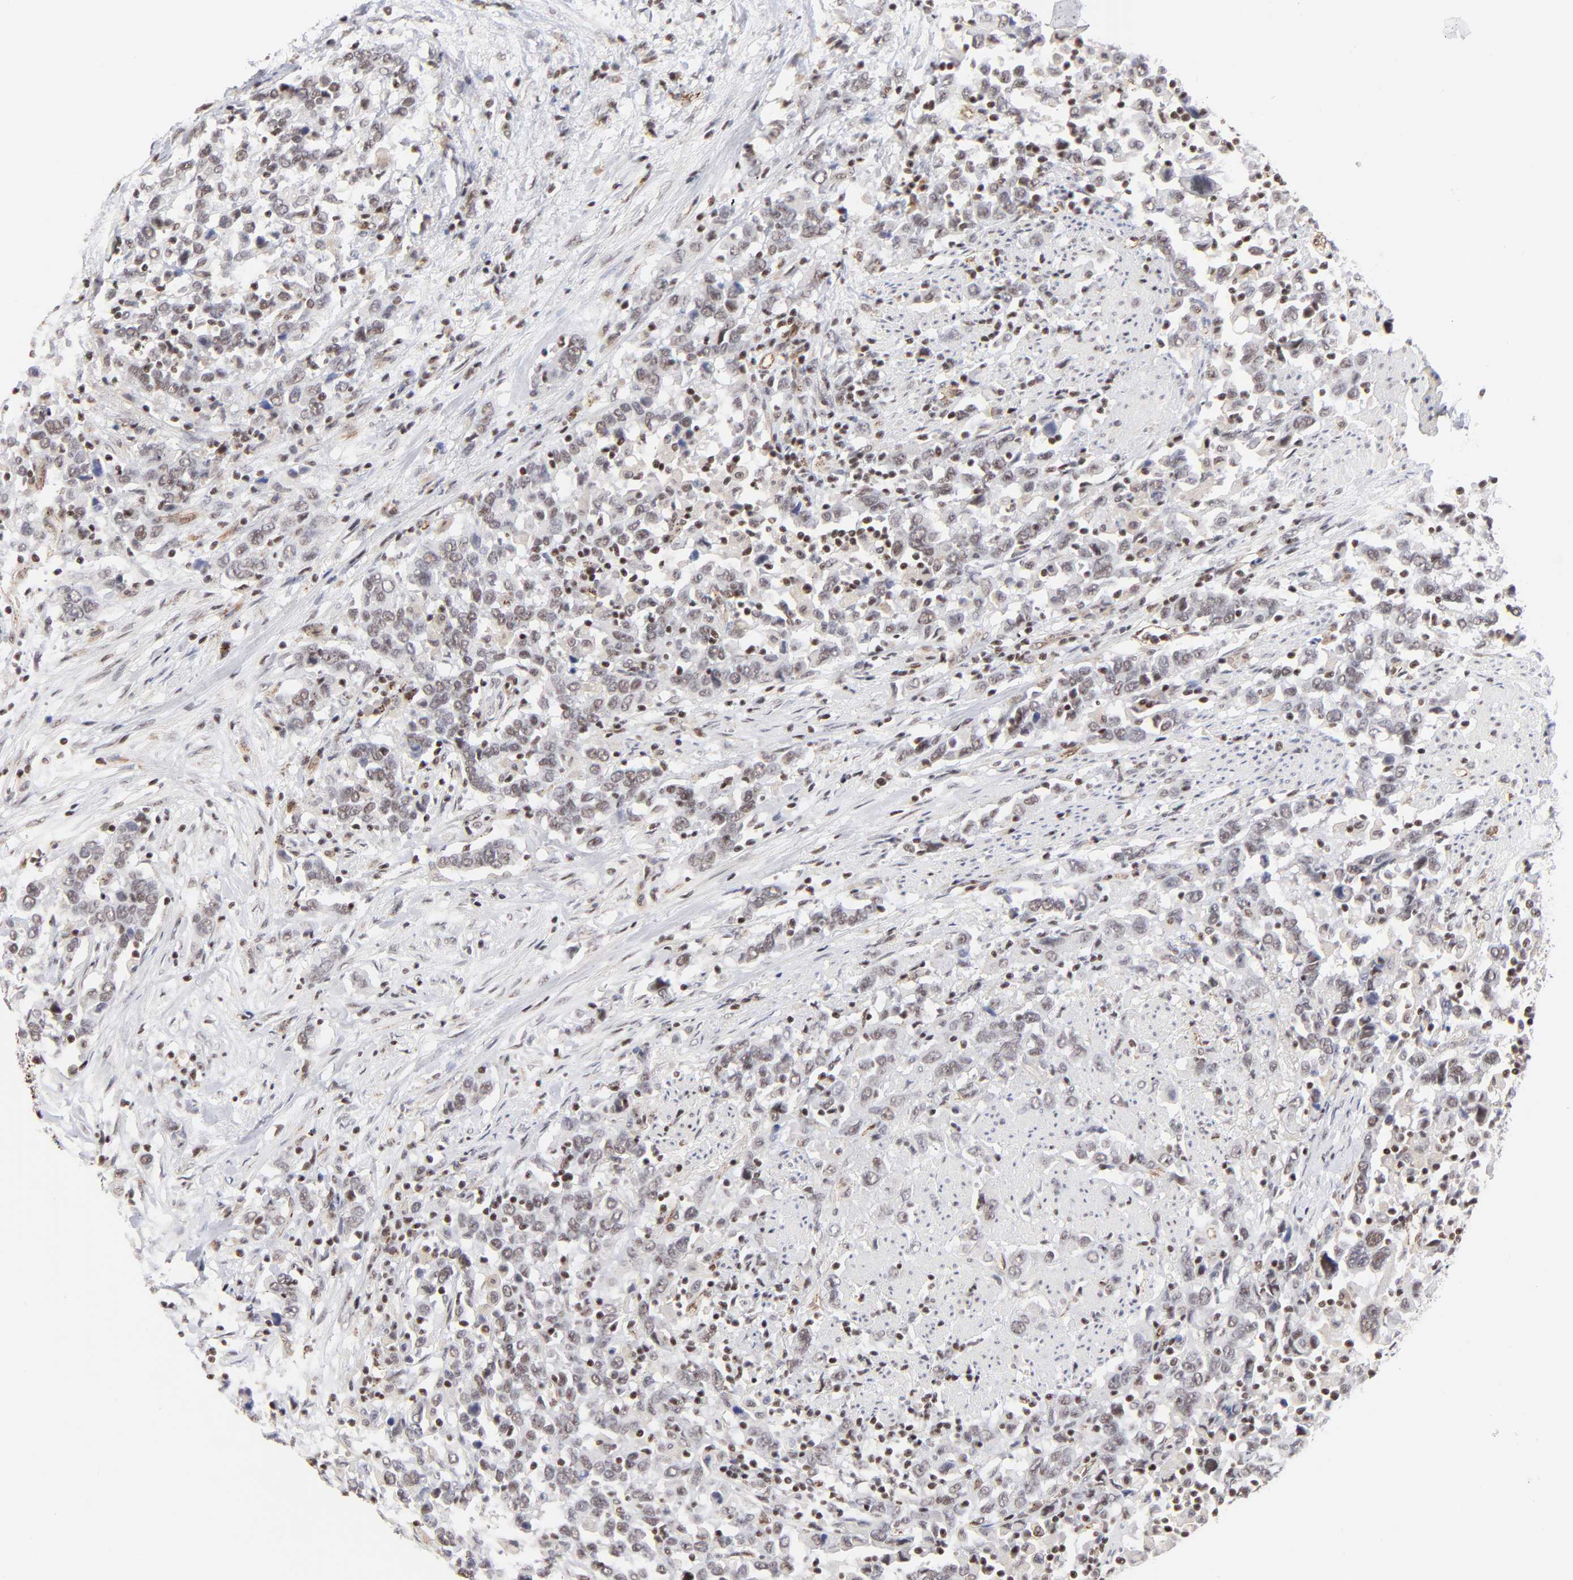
{"staining": {"intensity": "weak", "quantity": "25%-75%", "location": "cytoplasmic/membranous"}, "tissue": "urothelial cancer", "cell_type": "Tumor cells", "image_type": "cancer", "snomed": [{"axis": "morphology", "description": "Urothelial carcinoma, High grade"}, {"axis": "topography", "description": "Urinary bladder"}], "caption": "This micrograph reveals IHC staining of urothelial cancer, with low weak cytoplasmic/membranous expression in about 25%-75% of tumor cells.", "gene": "GABPA", "patient": {"sex": "male", "age": 61}}